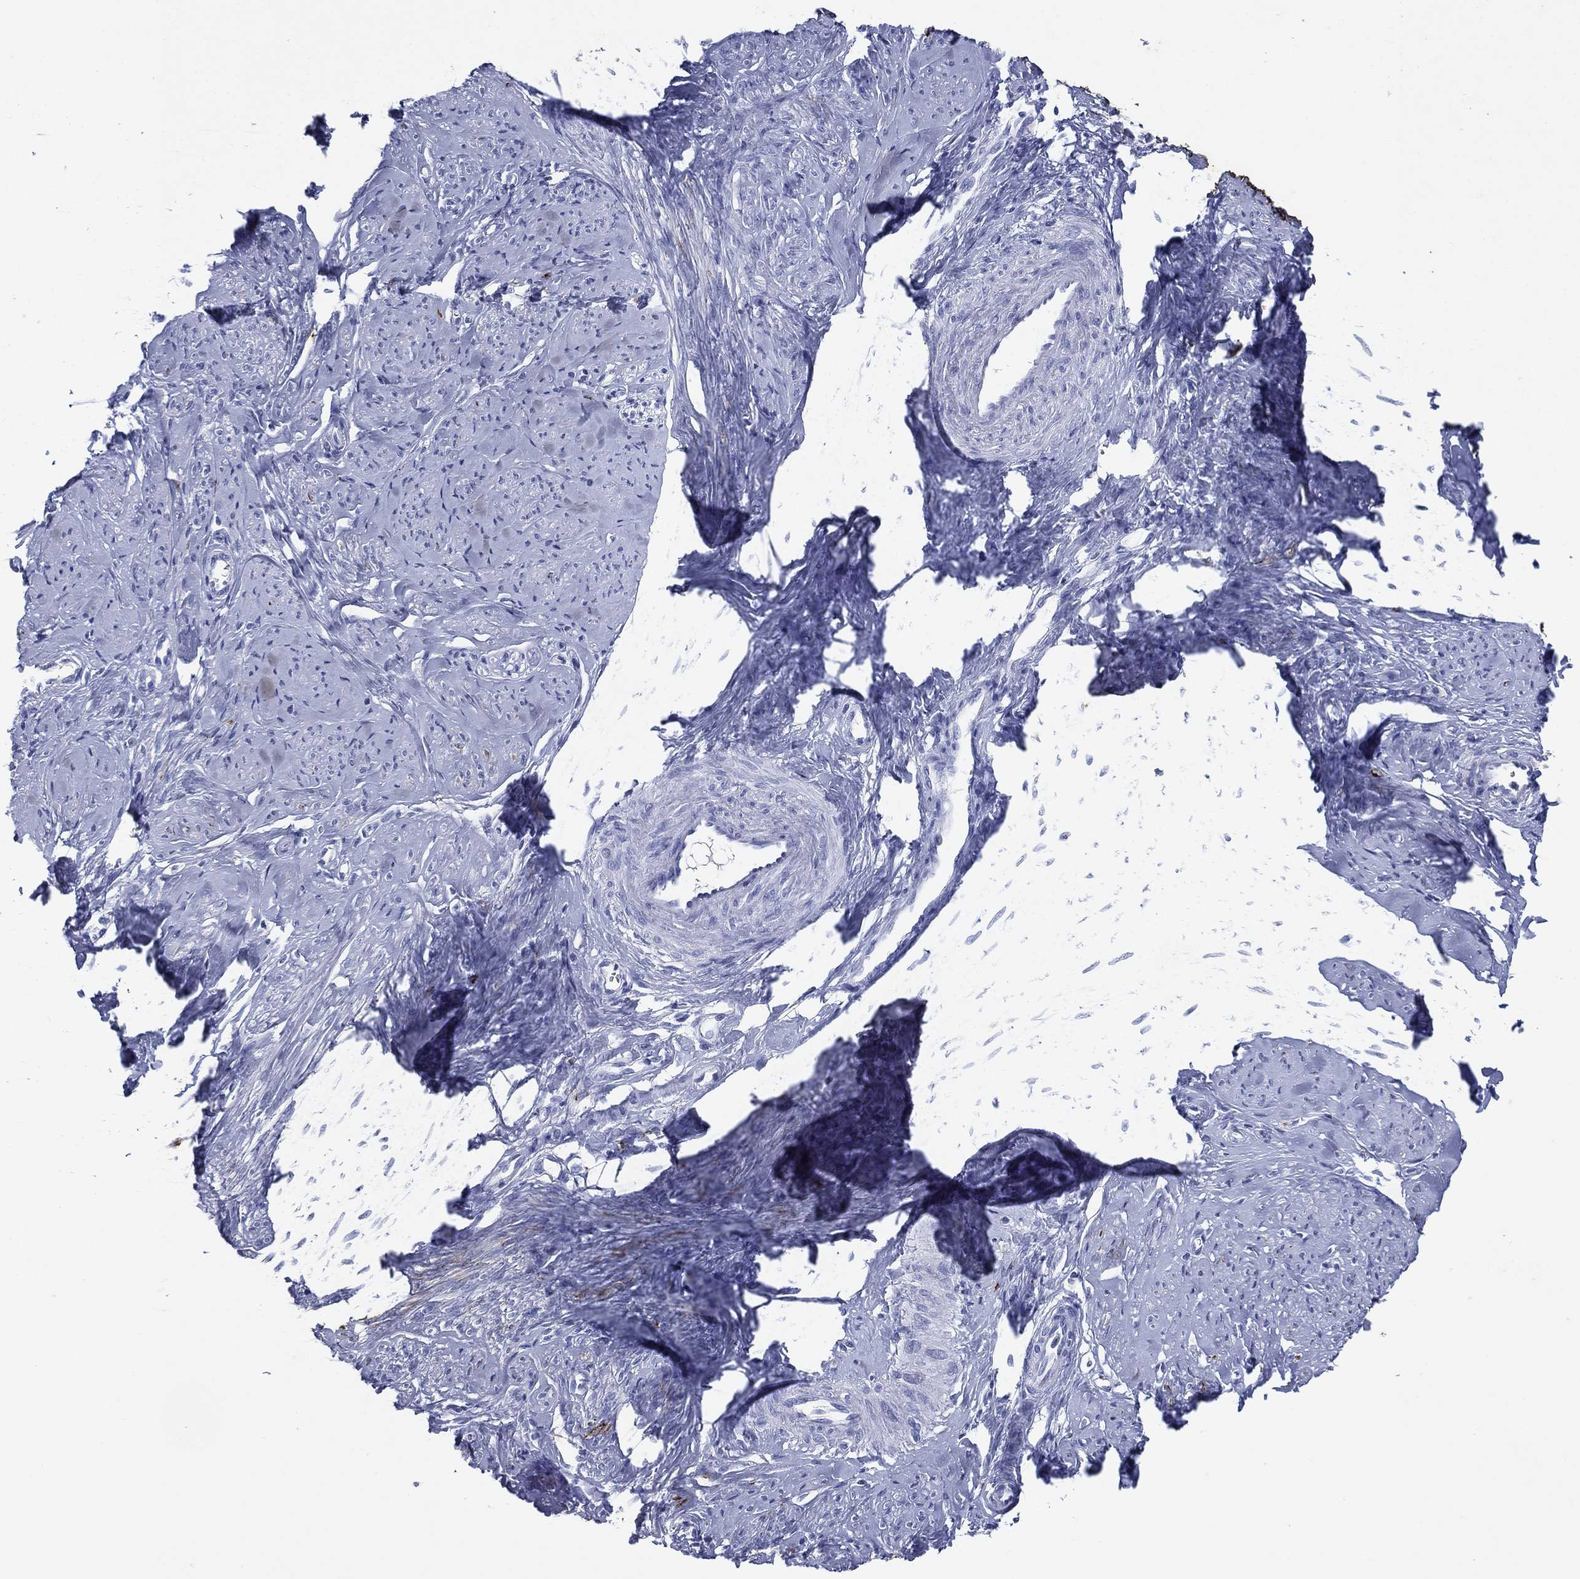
{"staining": {"intensity": "negative", "quantity": "none", "location": "none"}, "tissue": "smooth muscle", "cell_type": "Smooth muscle cells", "image_type": "normal", "snomed": [{"axis": "morphology", "description": "Normal tissue, NOS"}, {"axis": "topography", "description": "Smooth muscle"}], "caption": "Smooth muscle stained for a protein using immunohistochemistry (IHC) reveals no positivity smooth muscle cells.", "gene": "KRT7", "patient": {"sex": "female", "age": 48}}